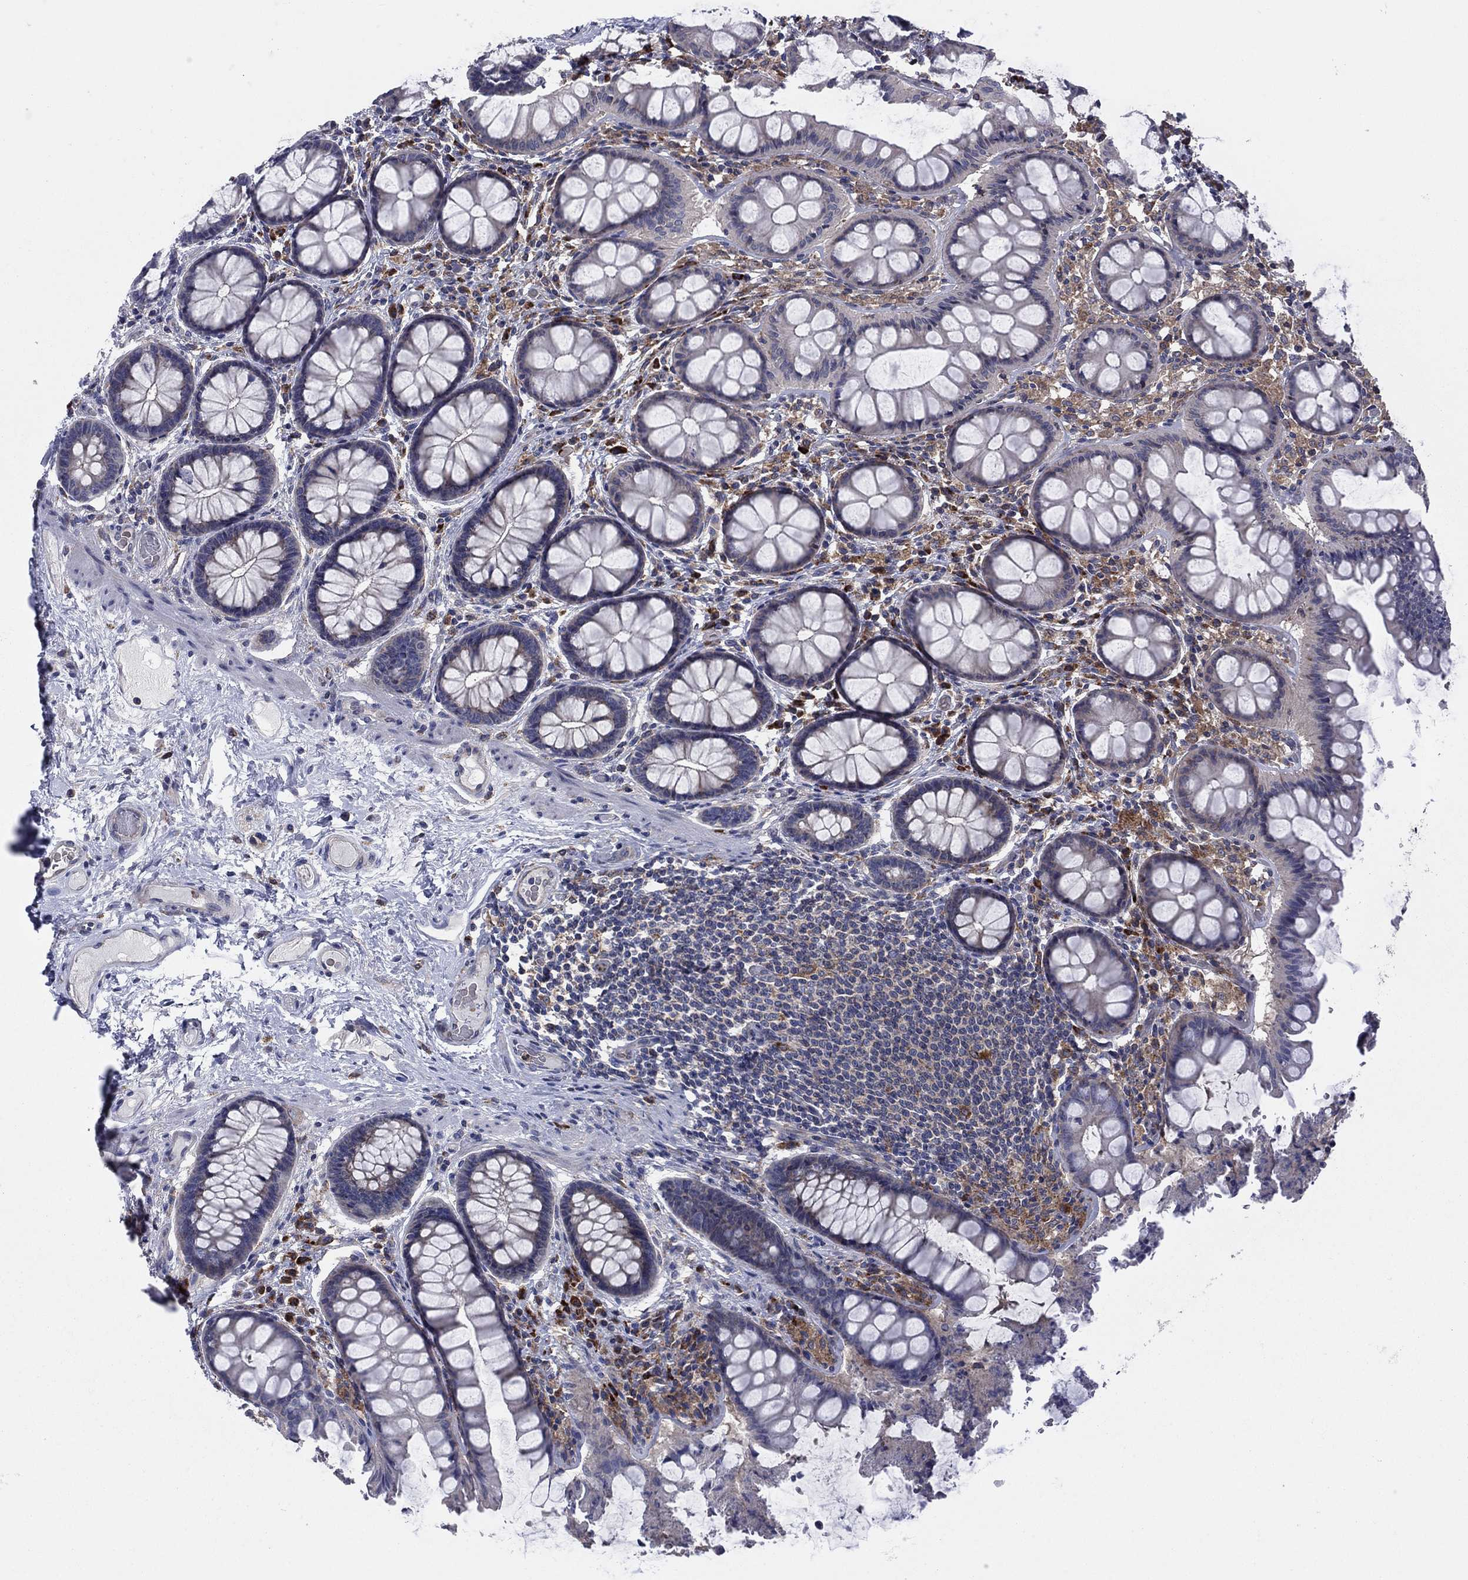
{"staining": {"intensity": "negative", "quantity": "none", "location": "none"}, "tissue": "colon", "cell_type": "Endothelial cells", "image_type": "normal", "snomed": [{"axis": "morphology", "description": "Normal tissue, NOS"}, {"axis": "topography", "description": "Colon"}], "caption": "Protein analysis of normal colon demonstrates no significant expression in endothelial cells. (Stains: DAB immunohistochemistry with hematoxylin counter stain, Microscopy: brightfield microscopy at high magnification).", "gene": "MEA1", "patient": {"sex": "female", "age": 65}}